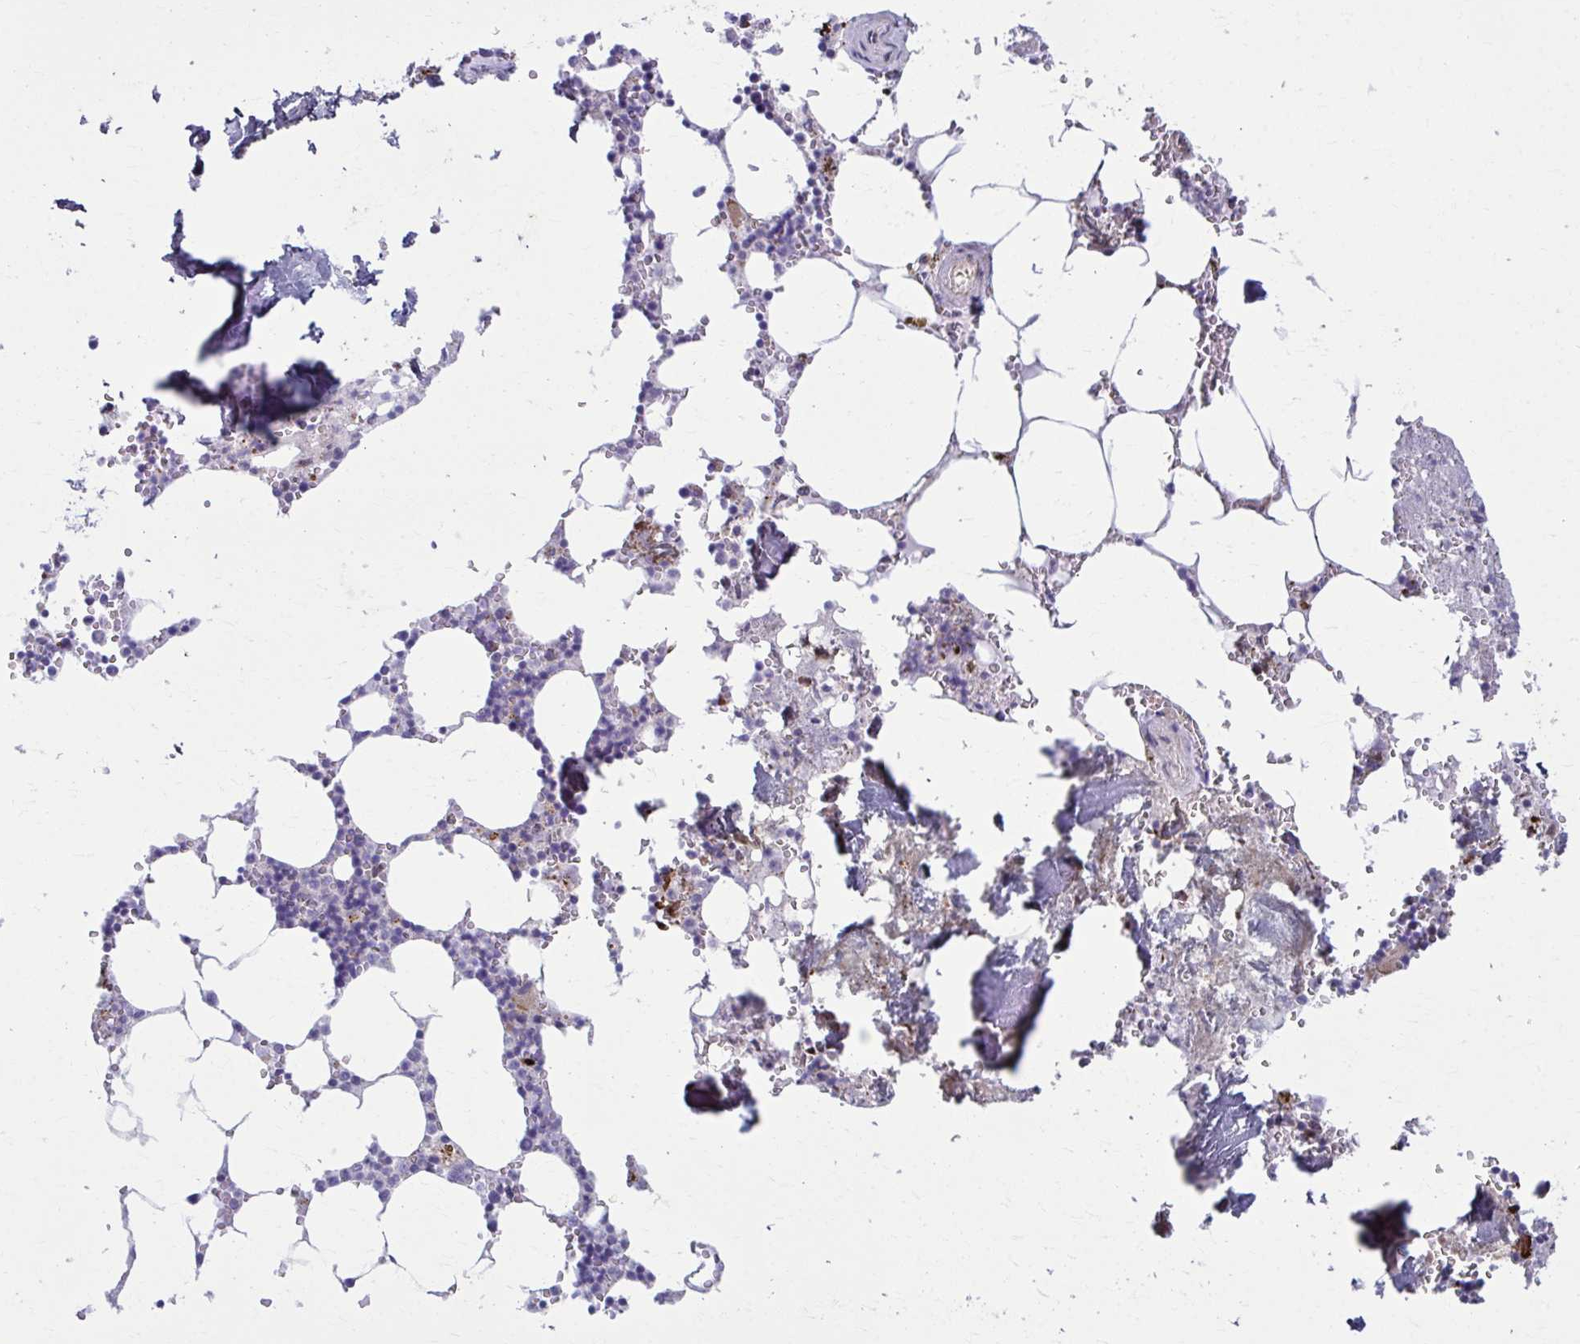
{"staining": {"intensity": "negative", "quantity": "none", "location": "none"}, "tissue": "bone marrow", "cell_type": "Hematopoietic cells", "image_type": "normal", "snomed": [{"axis": "morphology", "description": "Normal tissue, NOS"}, {"axis": "topography", "description": "Bone marrow"}], "caption": "DAB (3,3'-diaminobenzidine) immunohistochemical staining of normal human bone marrow displays no significant positivity in hematopoietic cells.", "gene": "LRRC4B", "patient": {"sex": "male", "age": 54}}